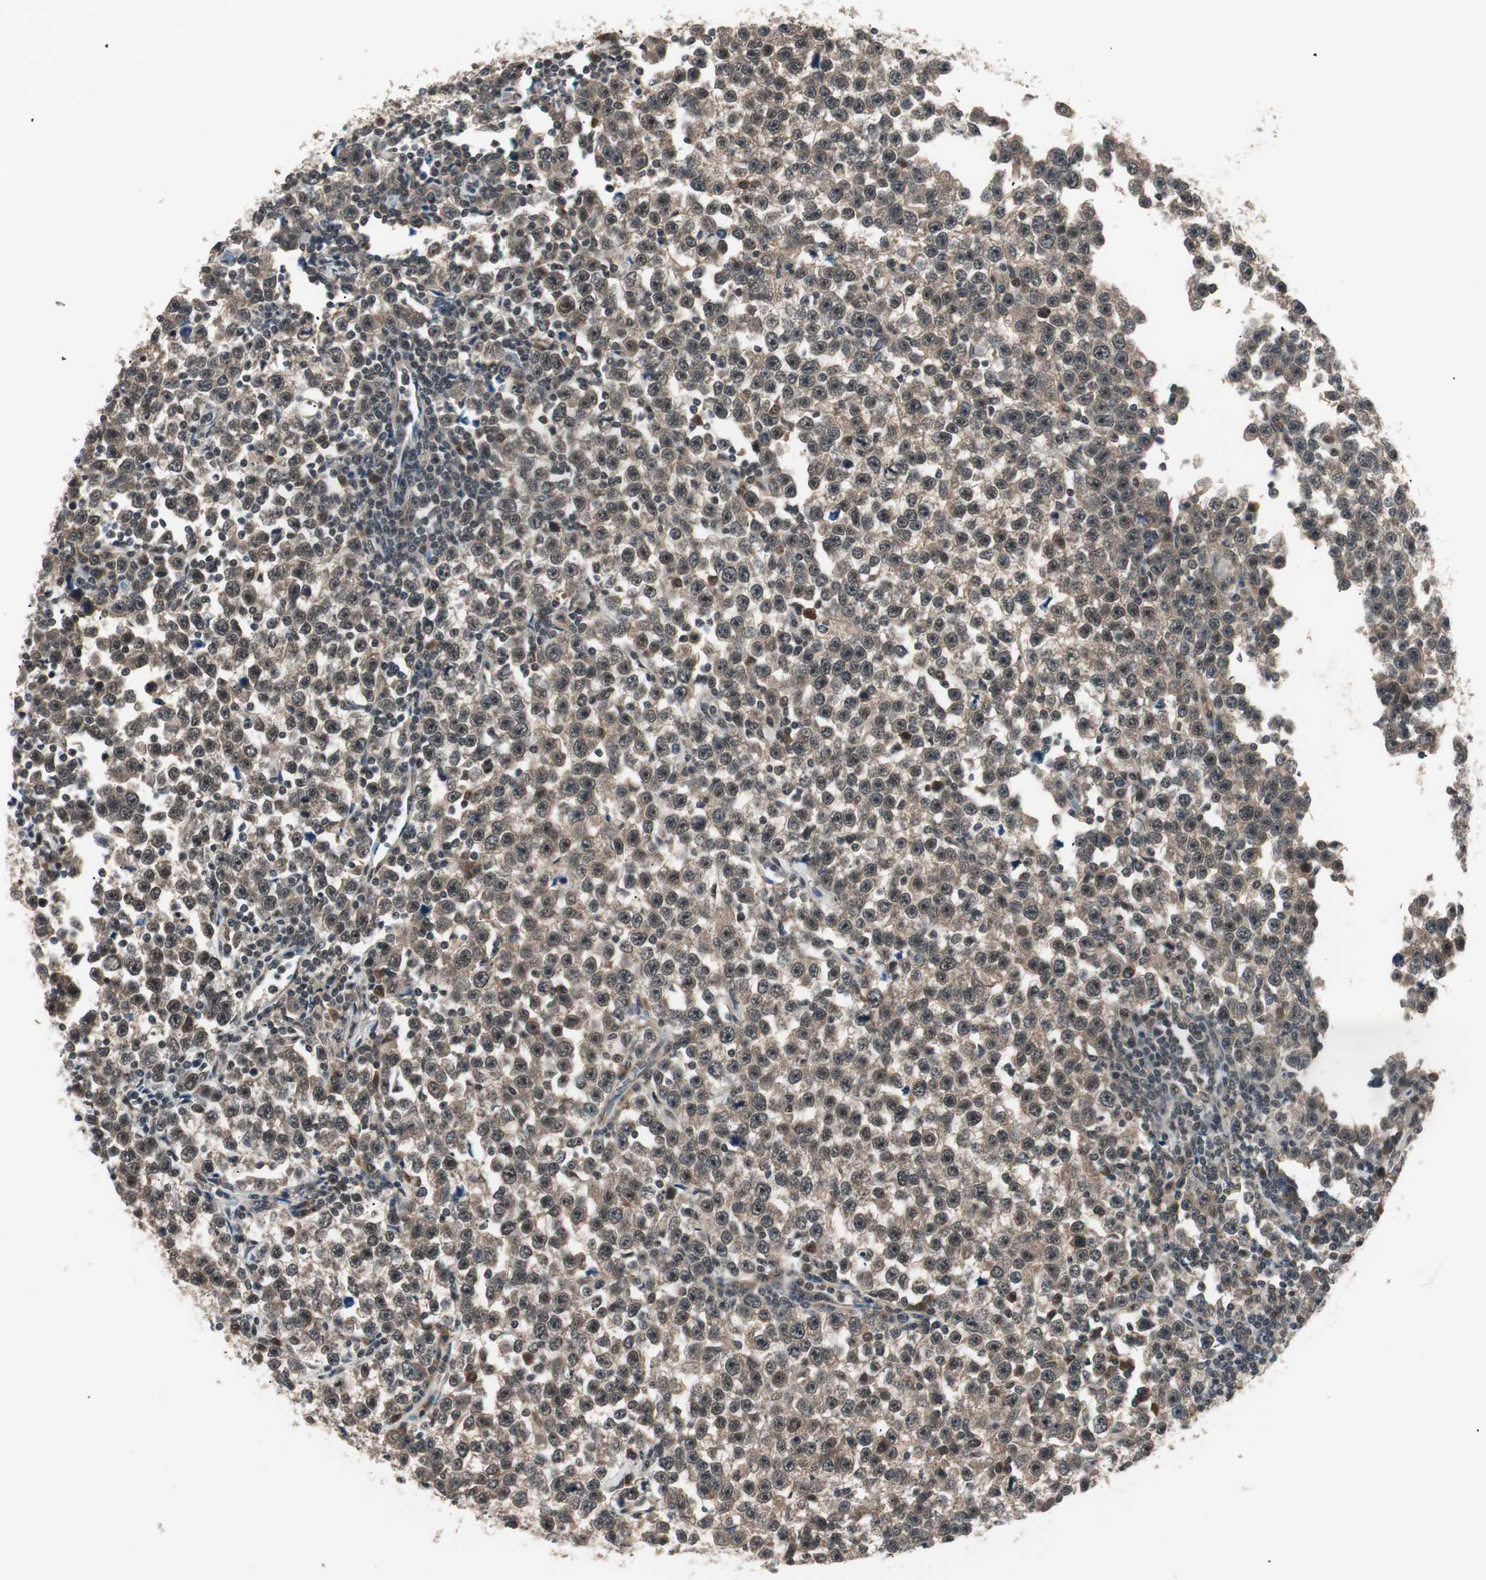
{"staining": {"intensity": "weak", "quantity": ">75%", "location": "cytoplasmic/membranous,nuclear"}, "tissue": "testis cancer", "cell_type": "Tumor cells", "image_type": "cancer", "snomed": [{"axis": "morphology", "description": "Seminoma, NOS"}, {"axis": "topography", "description": "Testis"}], "caption": "Testis cancer (seminoma) was stained to show a protein in brown. There is low levels of weak cytoplasmic/membranous and nuclear staining in approximately >75% of tumor cells. Ihc stains the protein of interest in brown and the nuclei are stained blue.", "gene": "NFRKB", "patient": {"sex": "male", "age": 43}}